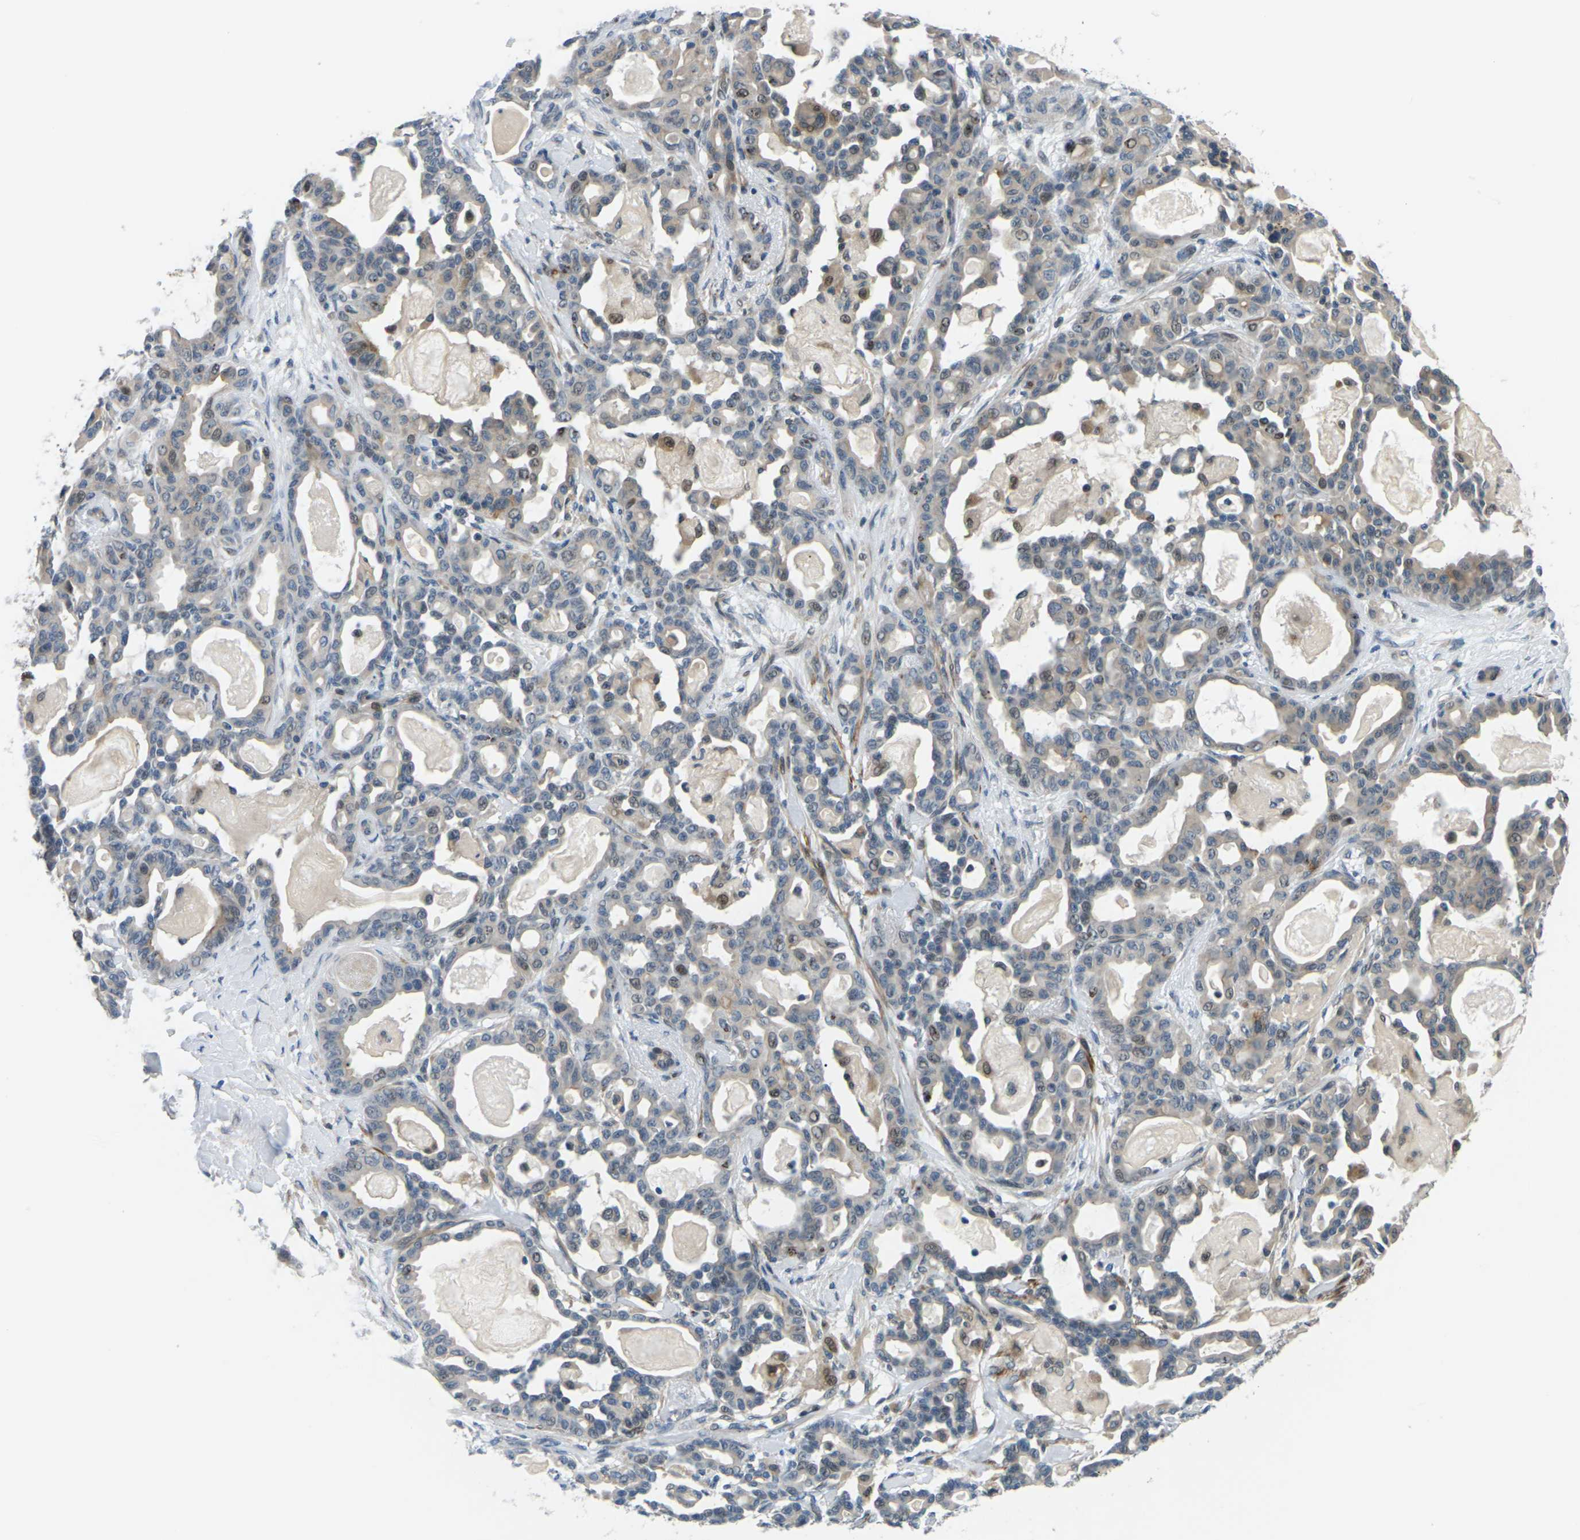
{"staining": {"intensity": "weak", "quantity": "25%-75%", "location": "cytoplasmic/membranous"}, "tissue": "pancreatic cancer", "cell_type": "Tumor cells", "image_type": "cancer", "snomed": [{"axis": "morphology", "description": "Adenocarcinoma, NOS"}, {"axis": "topography", "description": "Pancreas"}], "caption": "This histopathology image reveals immunohistochemistry staining of pancreatic adenocarcinoma, with low weak cytoplasmic/membranous expression in about 25%-75% of tumor cells.", "gene": "SLC13A3", "patient": {"sex": "male", "age": 63}}